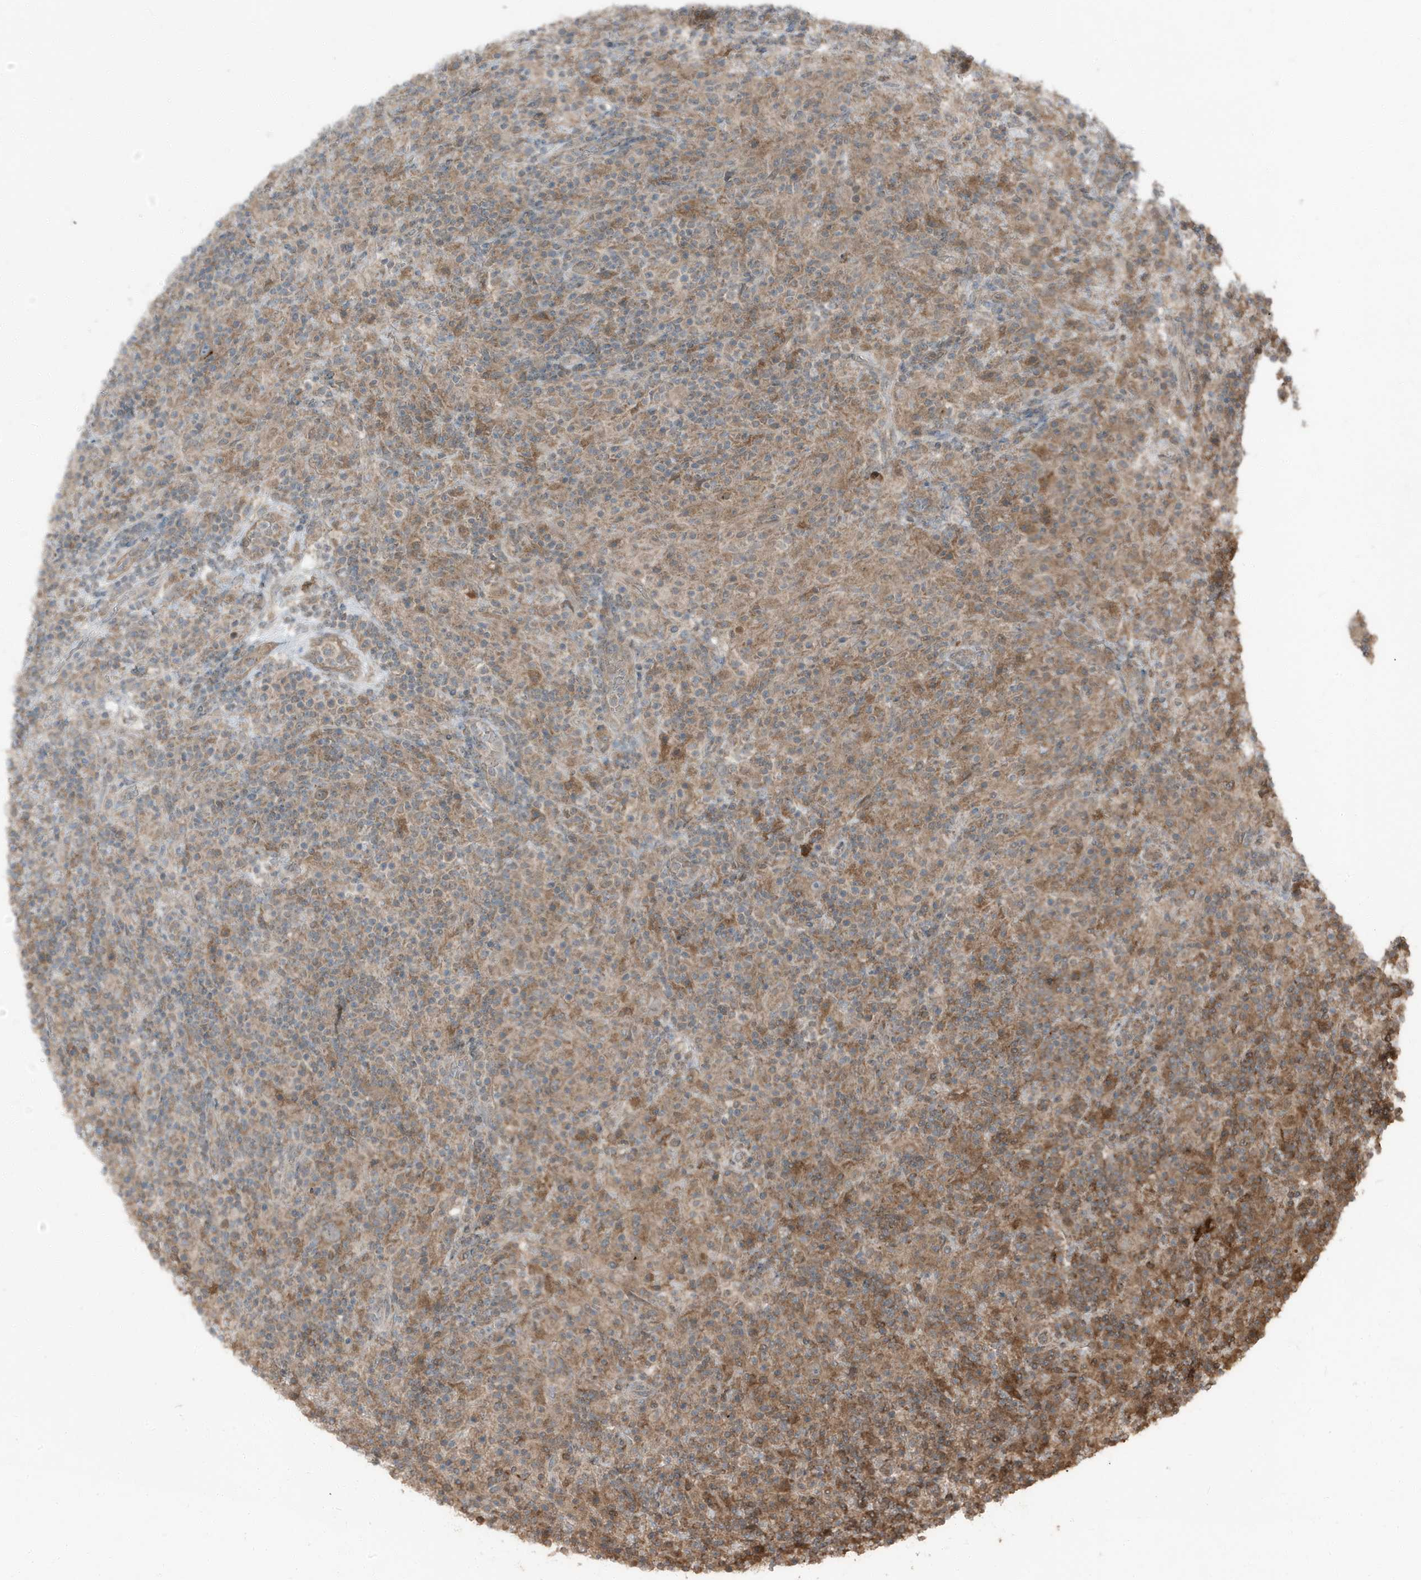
{"staining": {"intensity": "moderate", "quantity": "<25%", "location": "cytoplasmic/membranous"}, "tissue": "lymphoma", "cell_type": "Tumor cells", "image_type": "cancer", "snomed": [{"axis": "morphology", "description": "Hodgkin's disease, NOS"}, {"axis": "topography", "description": "Lymph node"}], "caption": "High-power microscopy captured an immunohistochemistry (IHC) photomicrograph of Hodgkin's disease, revealing moderate cytoplasmic/membranous staining in about <25% of tumor cells. The staining is performed using DAB (3,3'-diaminobenzidine) brown chromogen to label protein expression. The nuclei are counter-stained blue using hematoxylin.", "gene": "AZI2", "patient": {"sex": "male", "age": 70}}